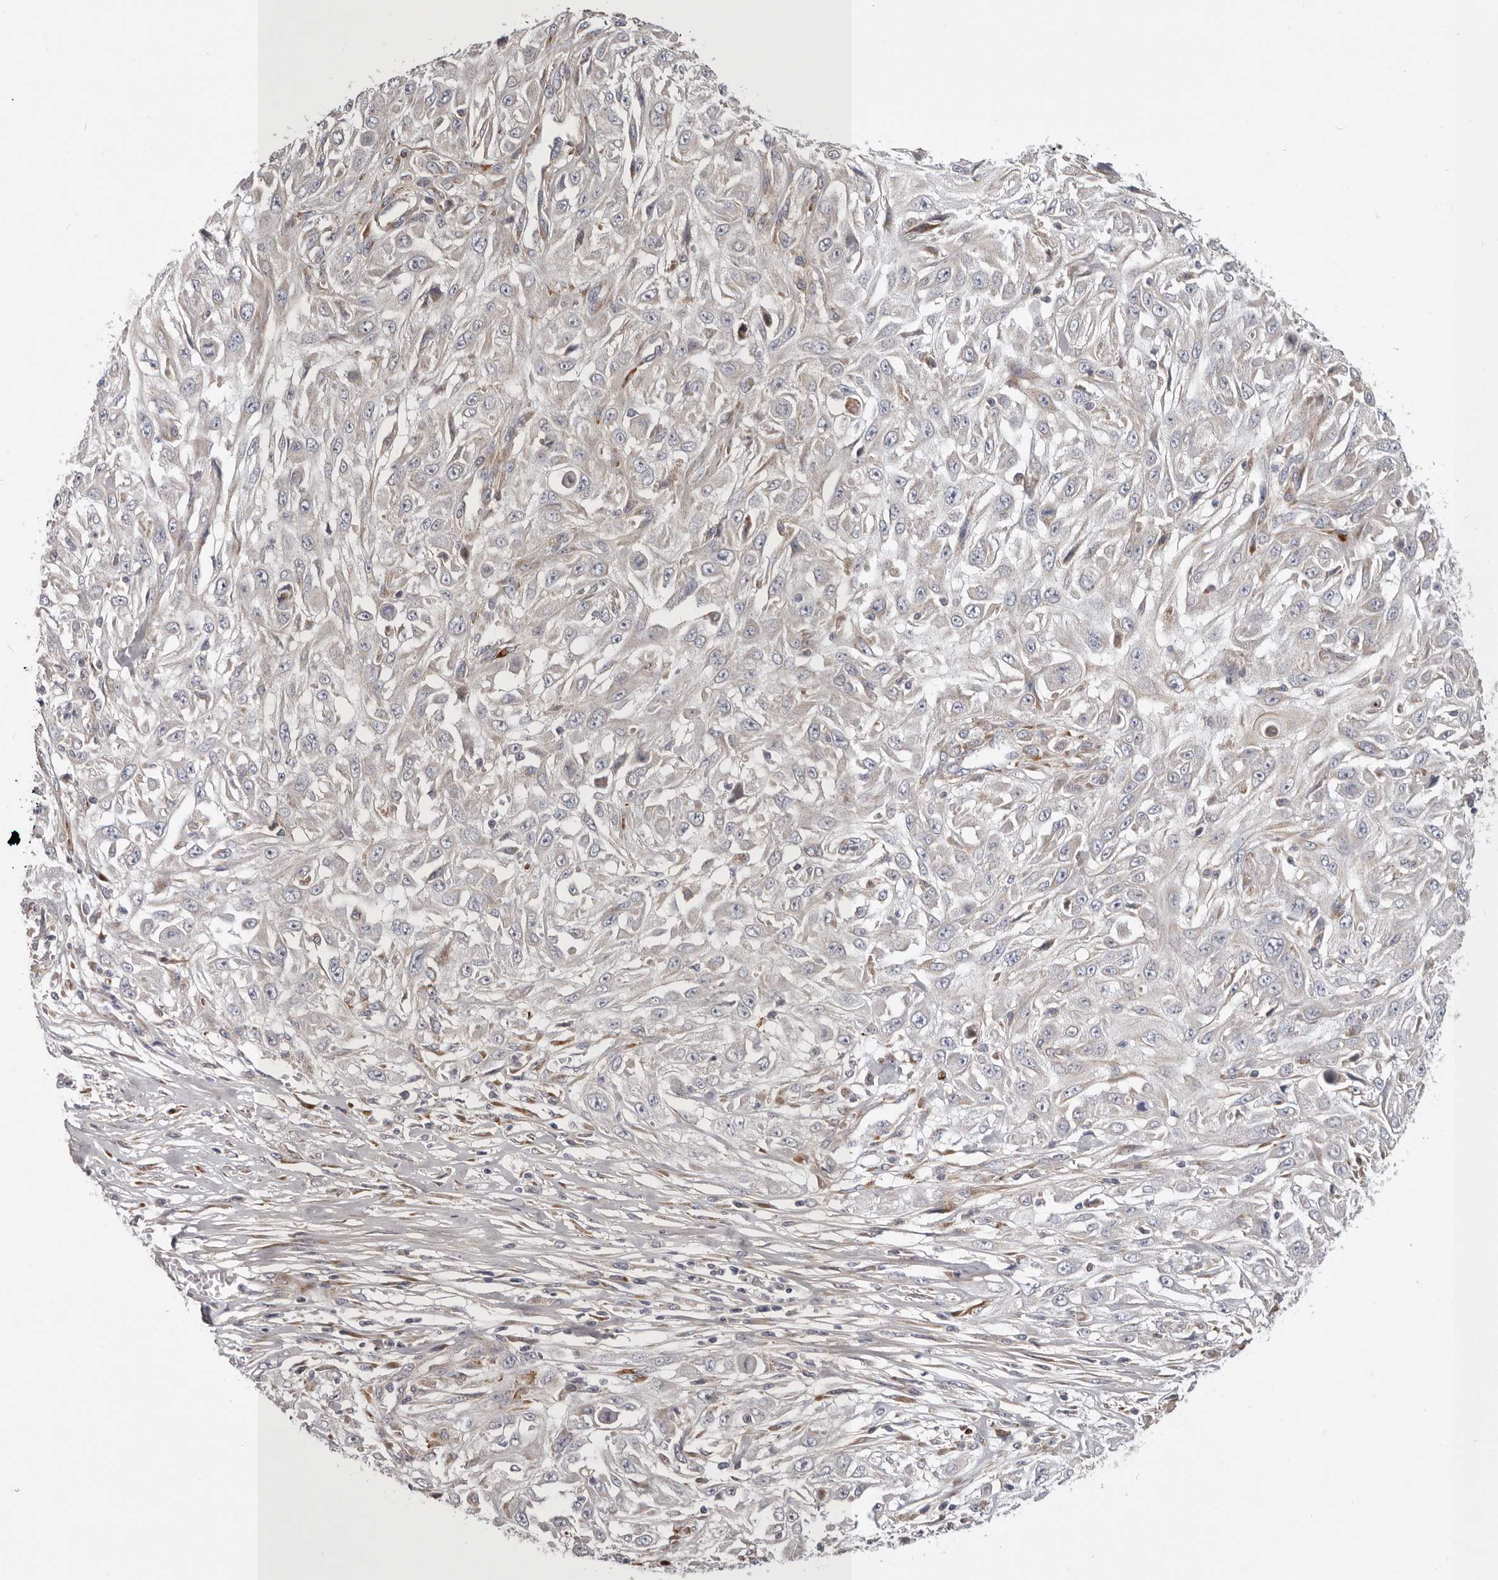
{"staining": {"intensity": "negative", "quantity": "none", "location": "none"}, "tissue": "skin cancer", "cell_type": "Tumor cells", "image_type": "cancer", "snomed": [{"axis": "morphology", "description": "Squamous cell carcinoma, NOS"}, {"axis": "morphology", "description": "Squamous cell carcinoma, metastatic, NOS"}, {"axis": "topography", "description": "Skin"}, {"axis": "topography", "description": "Lymph node"}], "caption": "DAB immunohistochemical staining of human skin metastatic squamous cell carcinoma demonstrates no significant expression in tumor cells.", "gene": "MRPS10", "patient": {"sex": "male", "age": 75}}